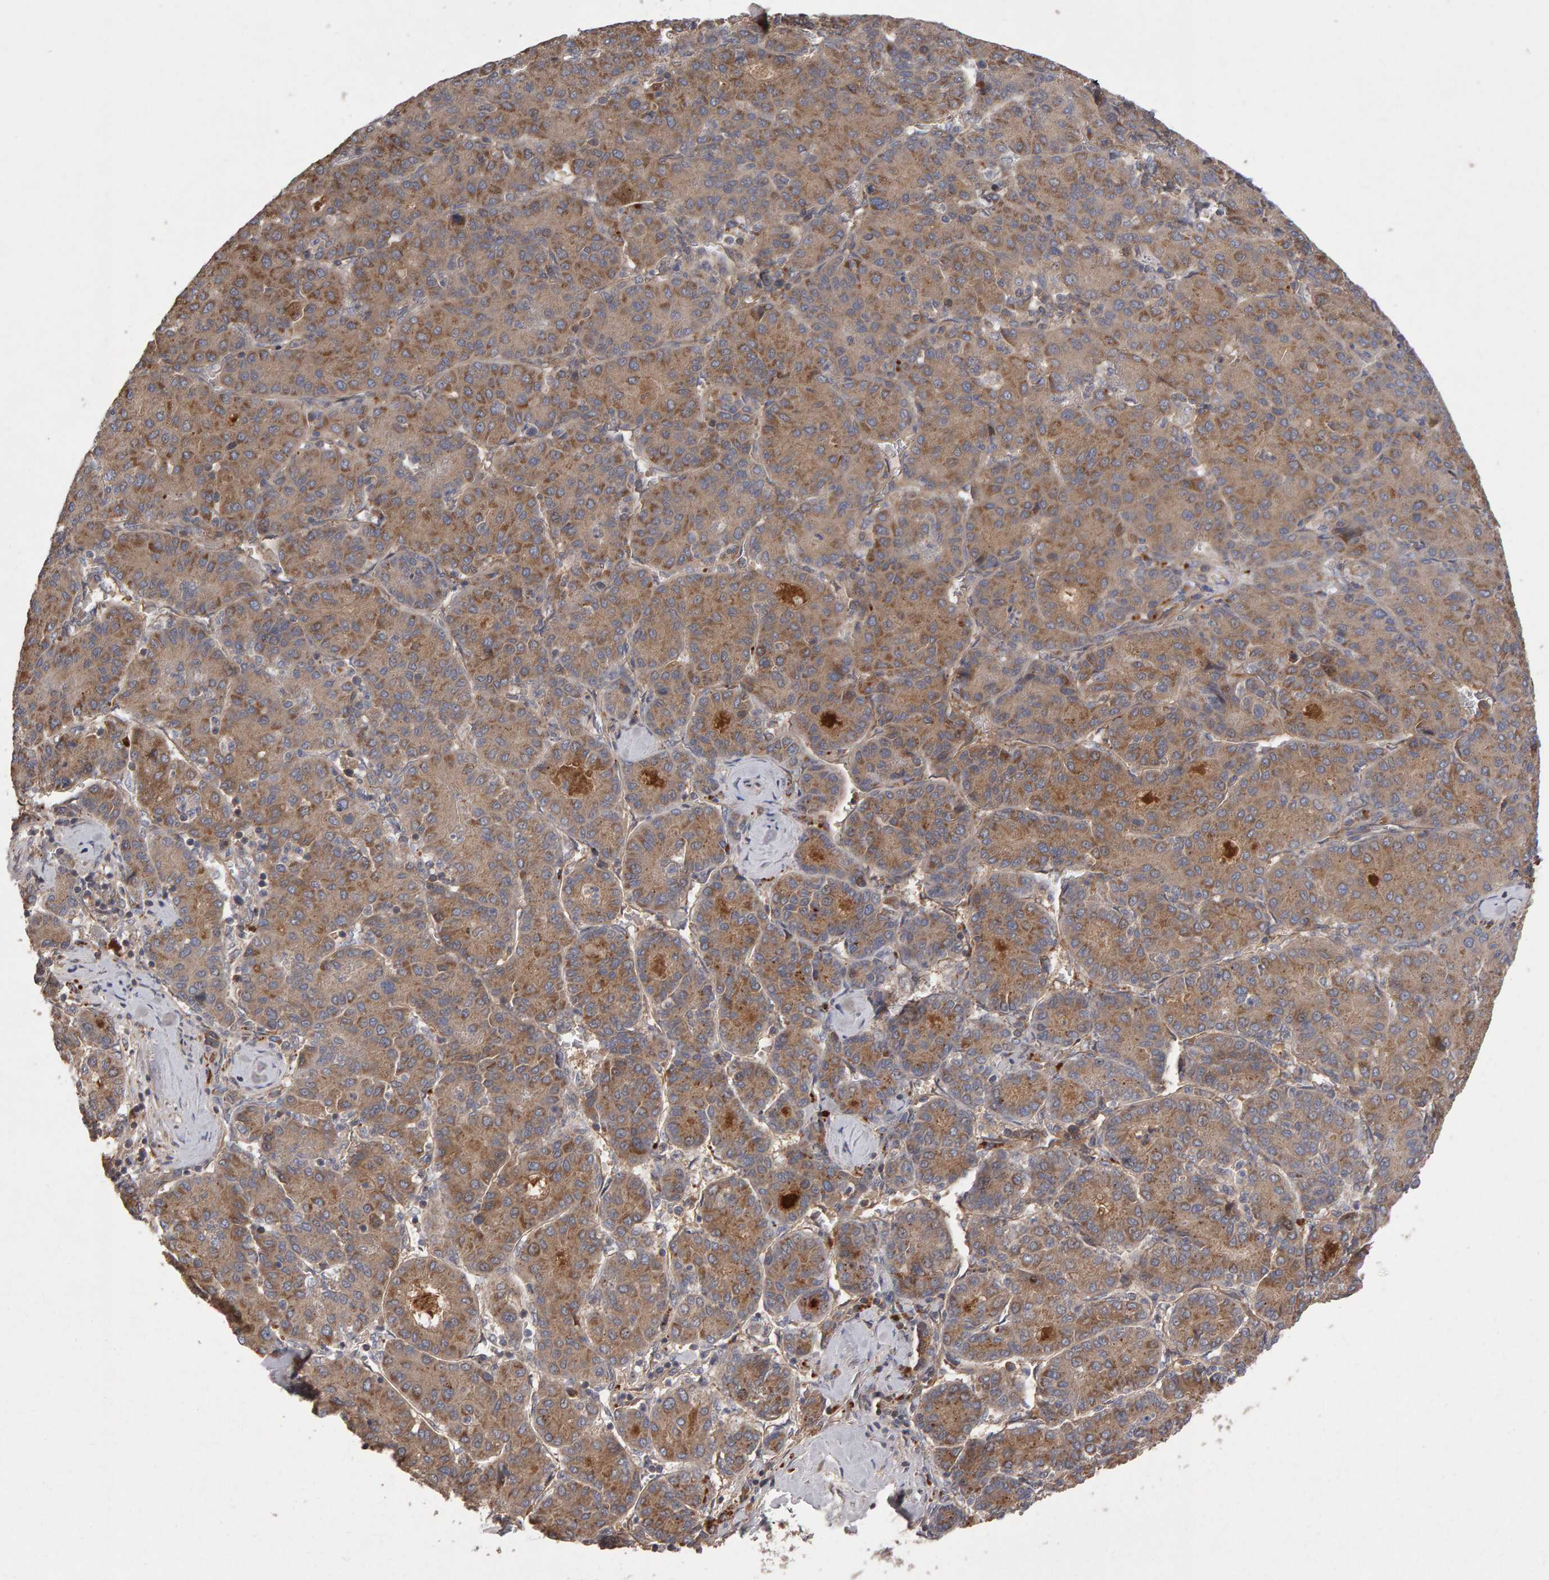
{"staining": {"intensity": "moderate", "quantity": ">75%", "location": "cytoplasmic/membranous"}, "tissue": "liver cancer", "cell_type": "Tumor cells", "image_type": "cancer", "snomed": [{"axis": "morphology", "description": "Carcinoma, Hepatocellular, NOS"}, {"axis": "topography", "description": "Liver"}], "caption": "Human liver cancer stained for a protein (brown) demonstrates moderate cytoplasmic/membranous positive staining in about >75% of tumor cells.", "gene": "PGS1", "patient": {"sex": "male", "age": 65}}